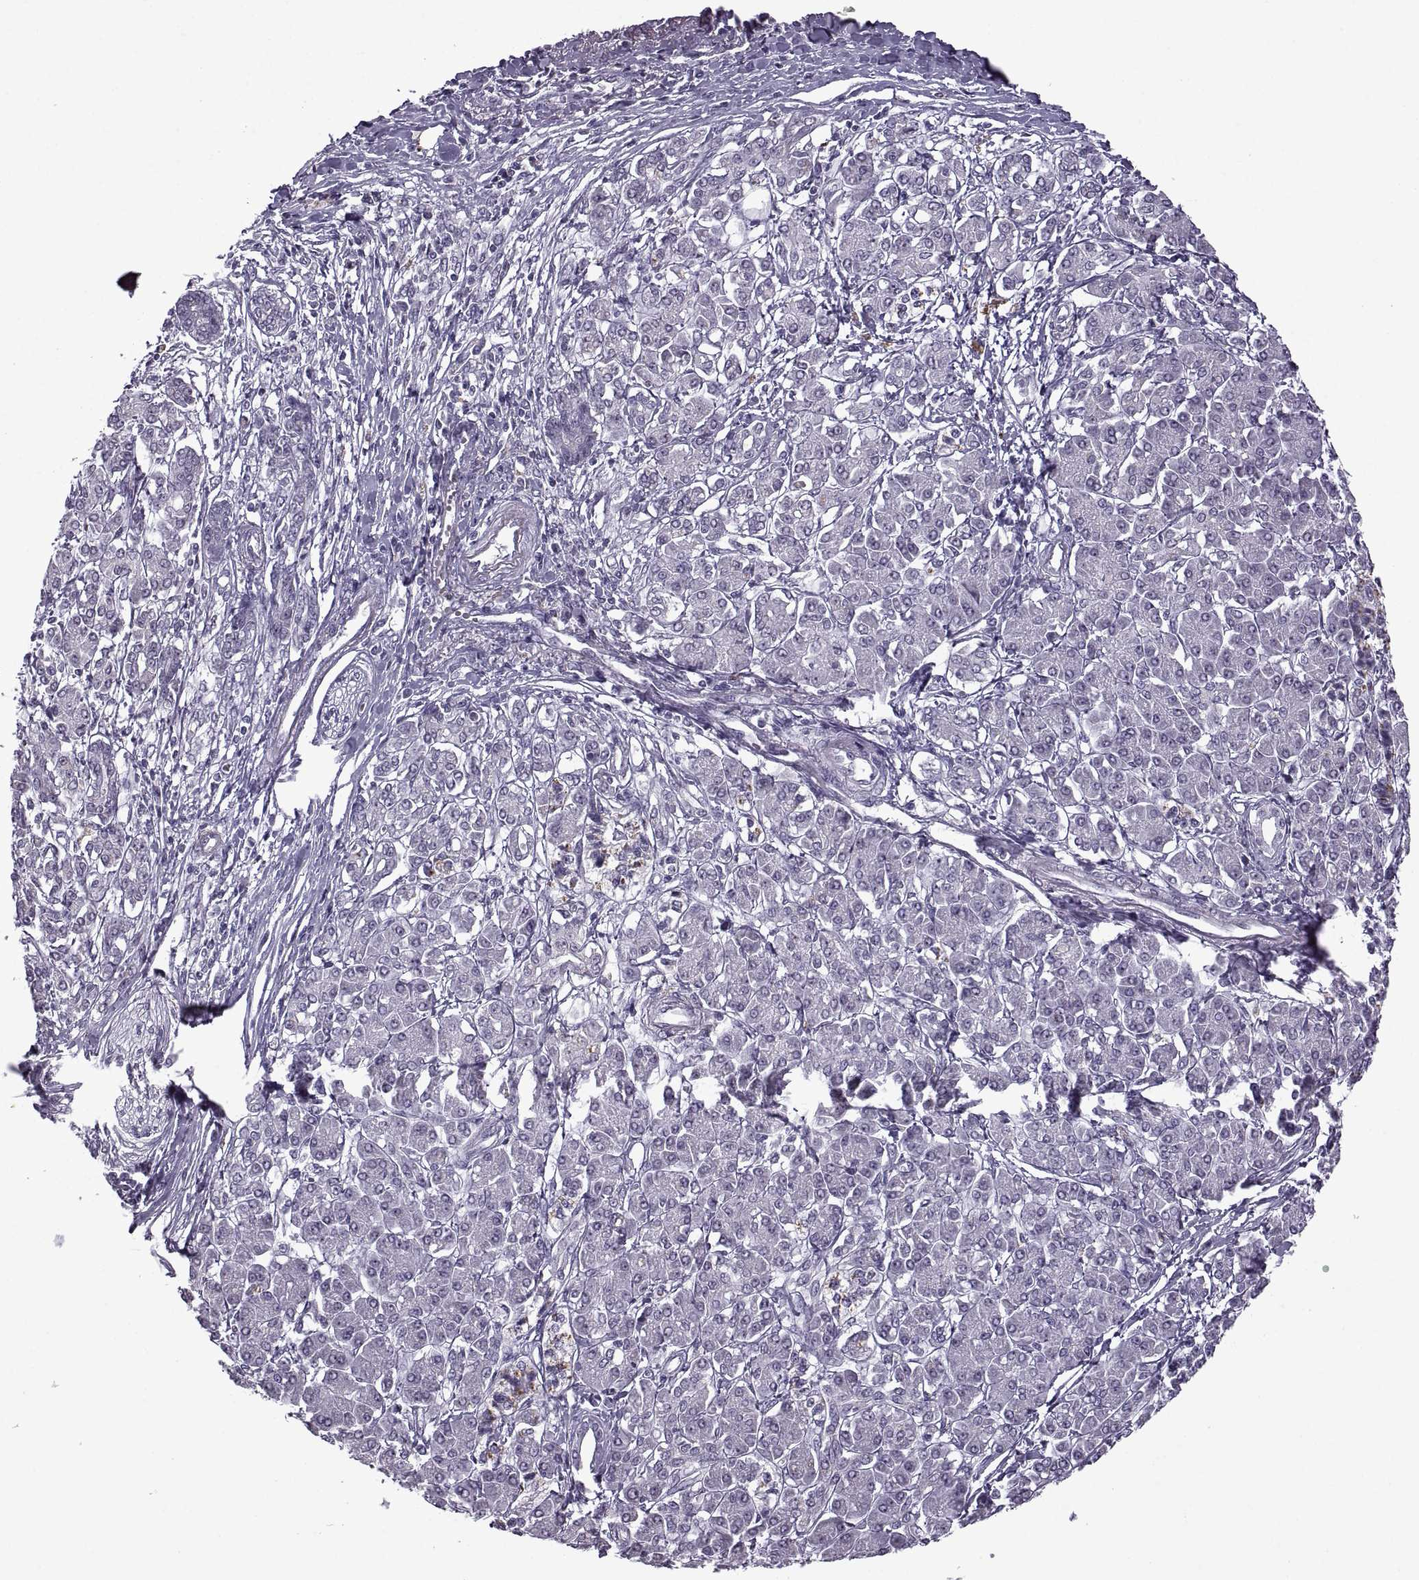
{"staining": {"intensity": "negative", "quantity": "none", "location": "none"}, "tissue": "pancreatic cancer", "cell_type": "Tumor cells", "image_type": "cancer", "snomed": [{"axis": "morphology", "description": "Adenocarcinoma, NOS"}, {"axis": "topography", "description": "Pancreas"}], "caption": "Human pancreatic cancer stained for a protein using immunohistochemistry (IHC) demonstrates no expression in tumor cells.", "gene": "SINHCAF", "patient": {"sex": "female", "age": 68}}